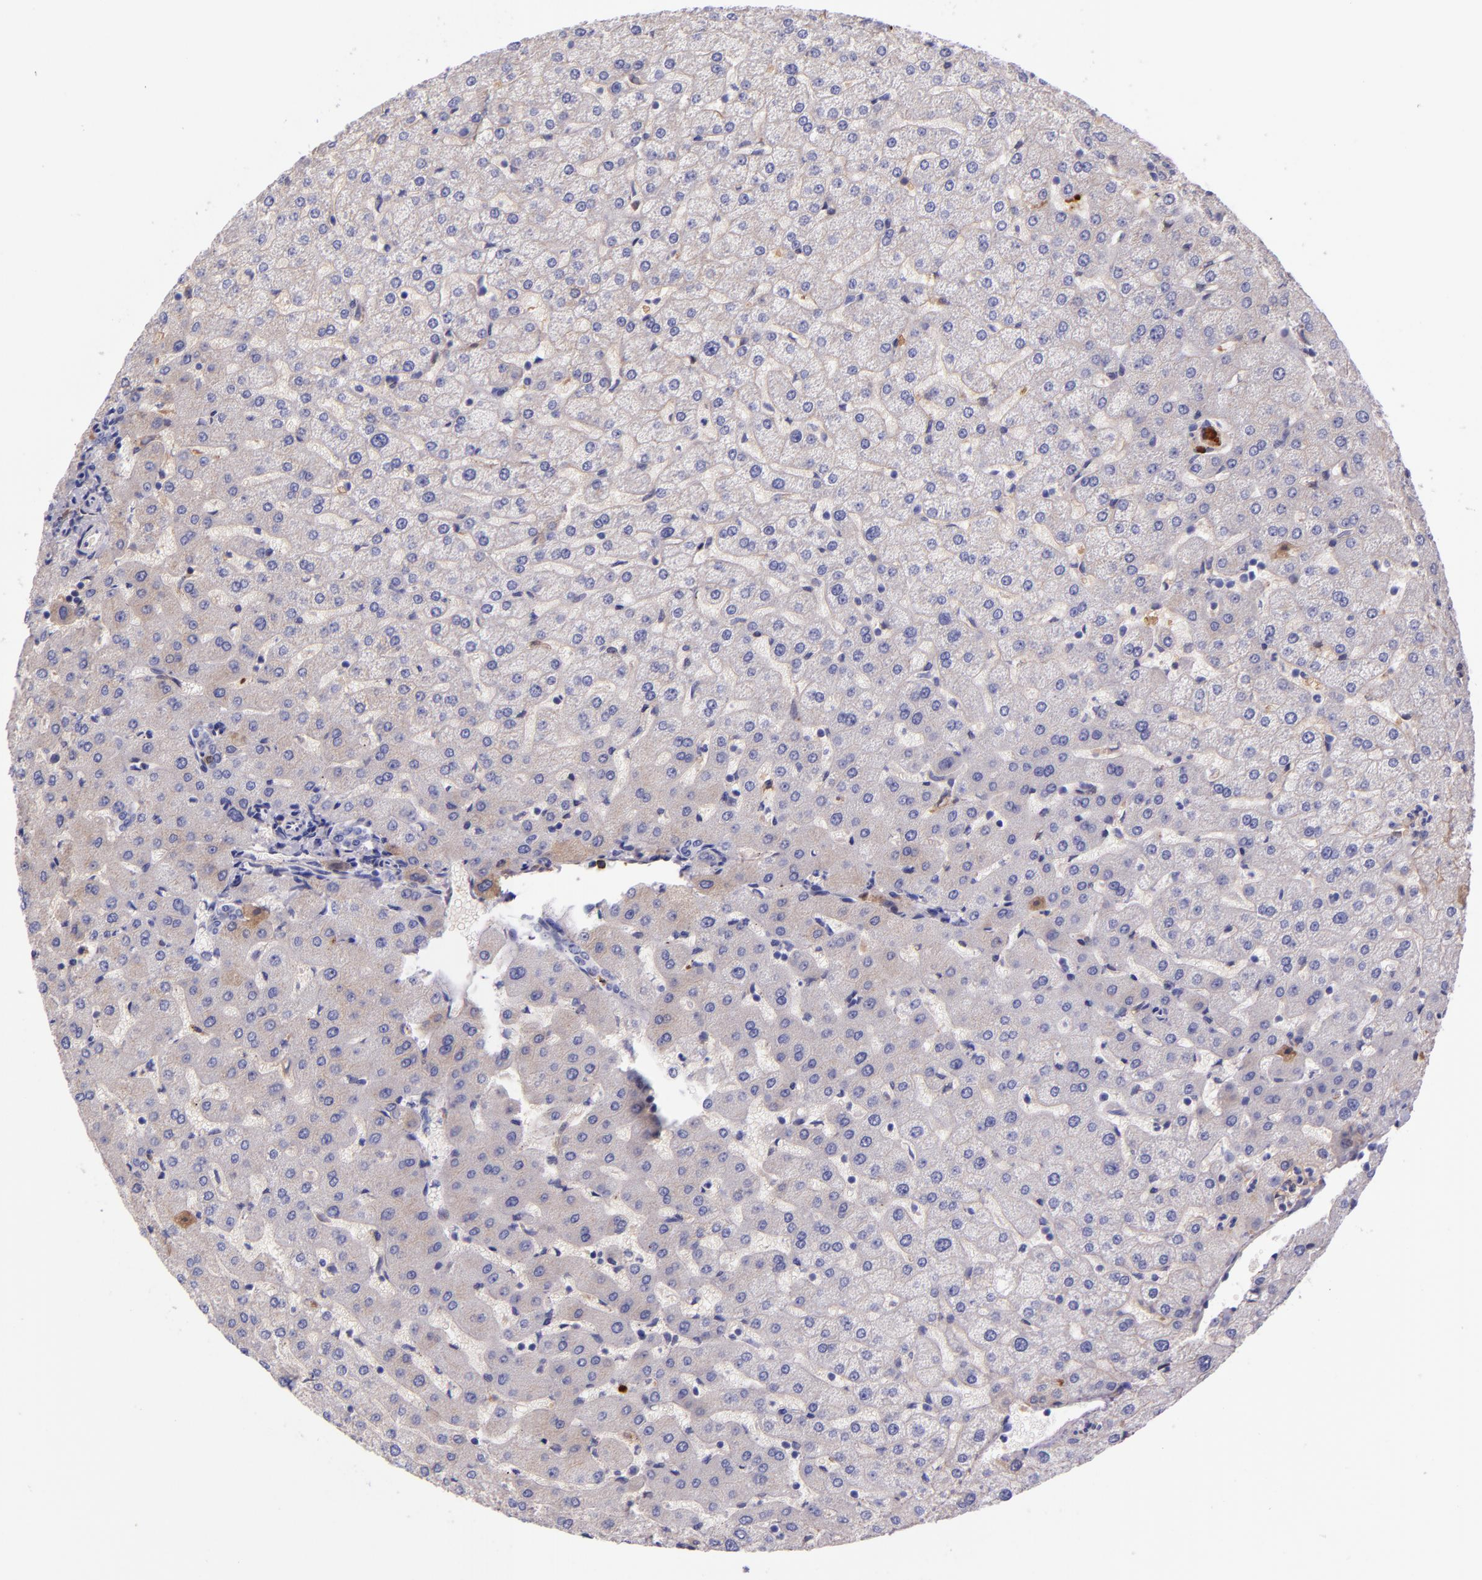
{"staining": {"intensity": "negative", "quantity": "none", "location": "none"}, "tissue": "liver", "cell_type": "Cholangiocytes", "image_type": "normal", "snomed": [{"axis": "morphology", "description": "Normal tissue, NOS"}, {"axis": "morphology", "description": "Fibrosis, NOS"}, {"axis": "topography", "description": "Liver"}], "caption": "A high-resolution photomicrograph shows immunohistochemistry staining of benign liver, which demonstrates no significant expression in cholangiocytes.", "gene": "KNG1", "patient": {"sex": "female", "age": 29}}